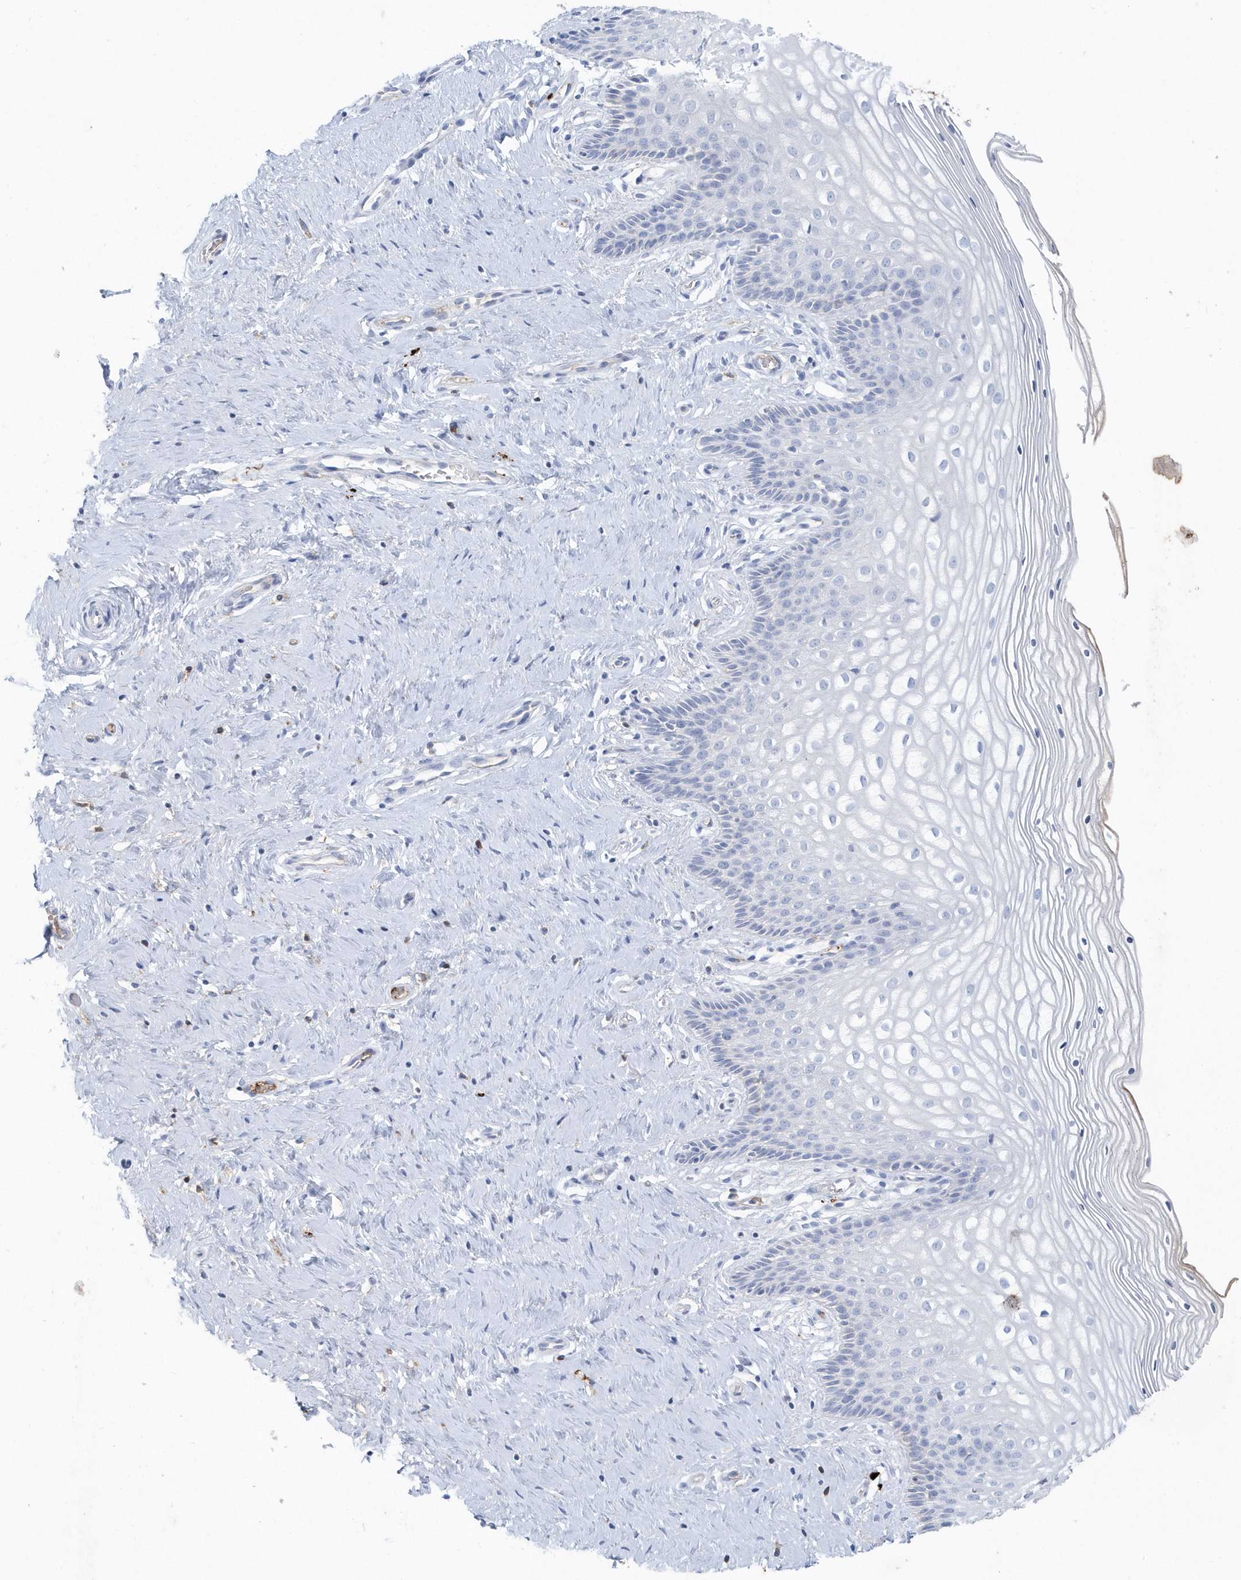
{"staining": {"intensity": "negative", "quantity": "none", "location": "none"}, "tissue": "cervix", "cell_type": "Glandular cells", "image_type": "normal", "snomed": [{"axis": "morphology", "description": "Normal tissue, NOS"}, {"axis": "topography", "description": "Cervix"}], "caption": "DAB (3,3'-diaminobenzidine) immunohistochemical staining of benign human cervix displays no significant positivity in glandular cells.", "gene": "JCHAIN", "patient": {"sex": "female", "age": 33}}